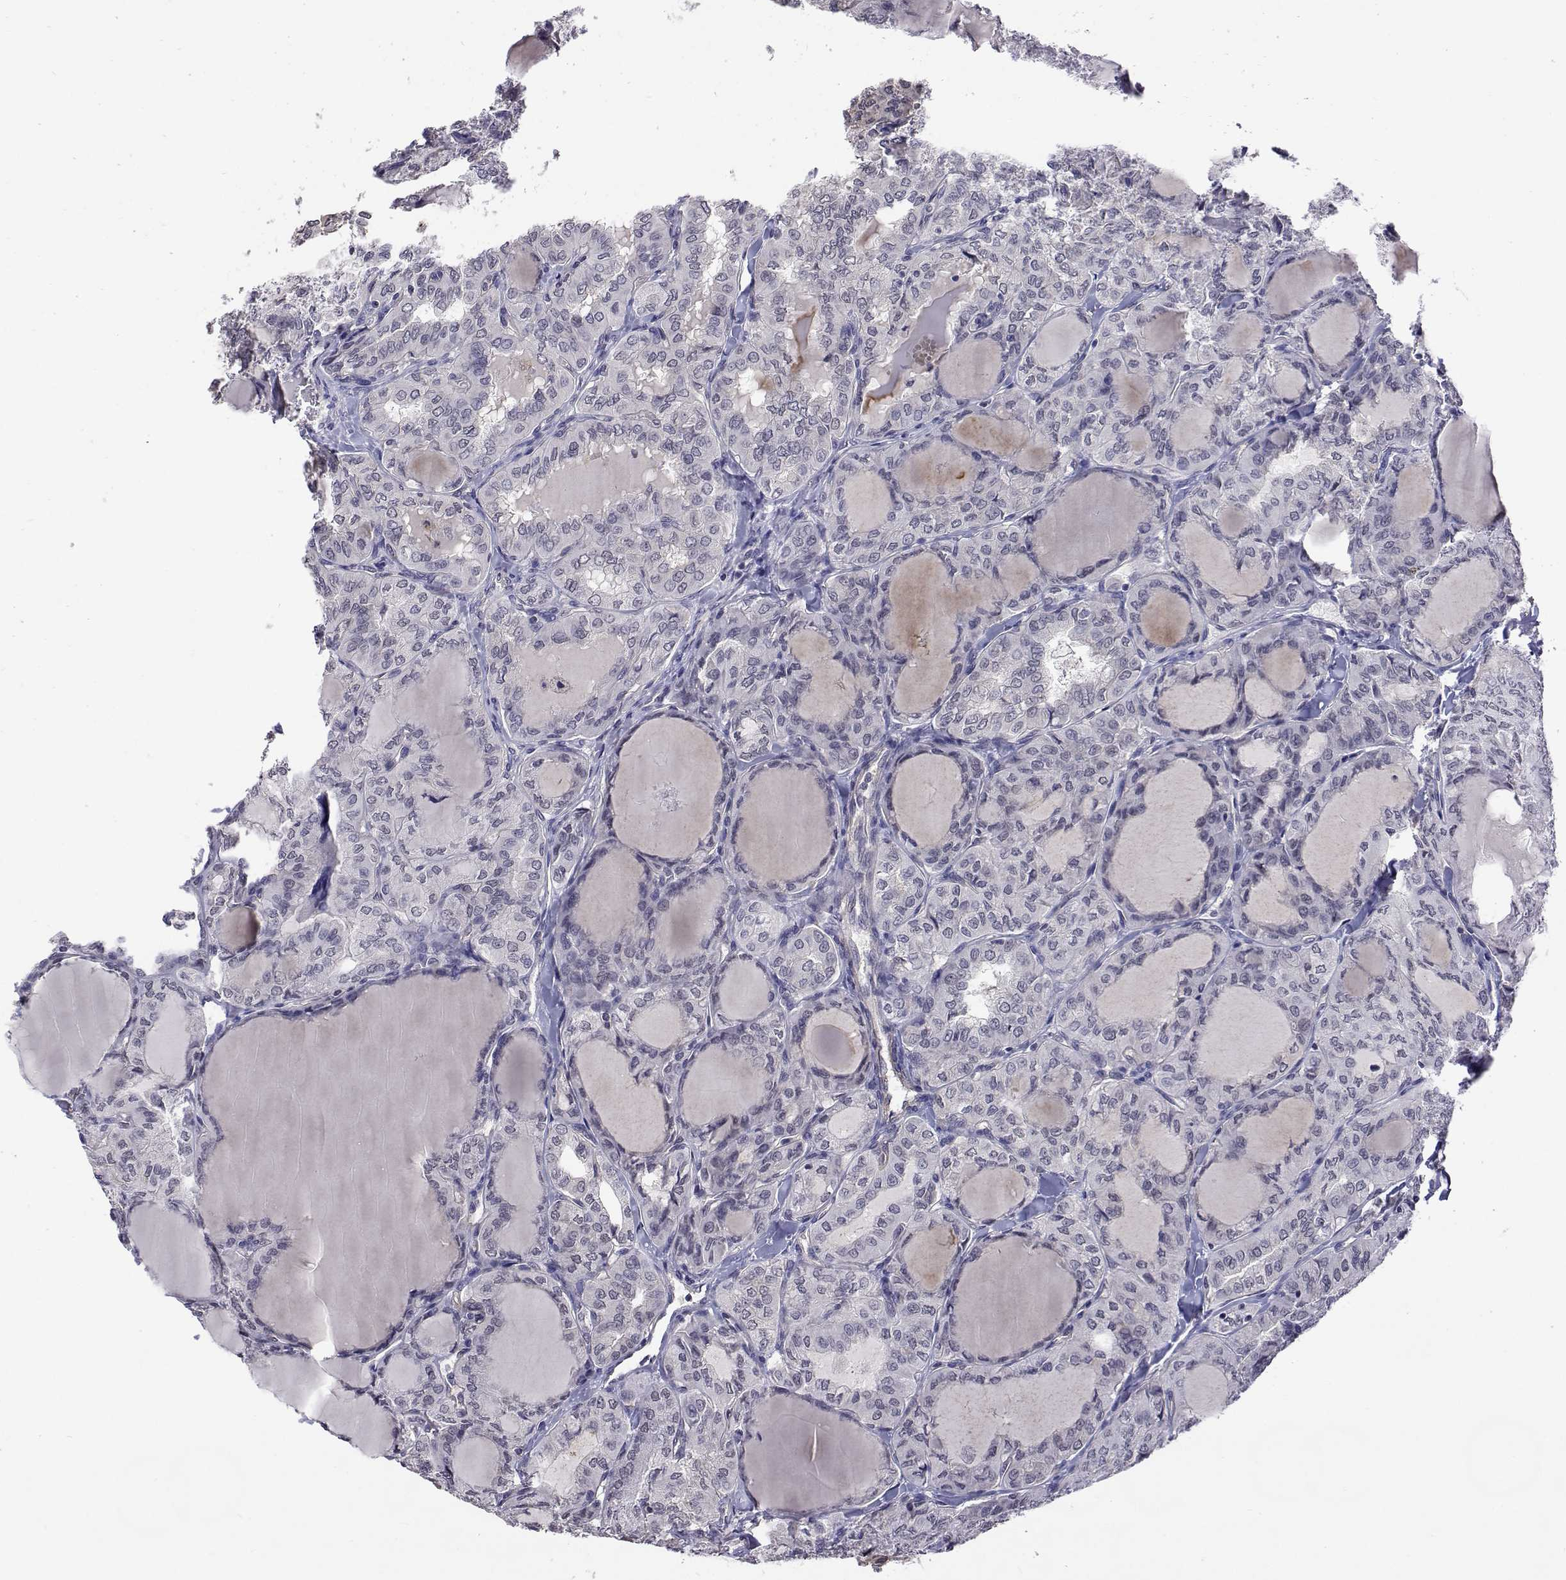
{"staining": {"intensity": "negative", "quantity": "none", "location": "none"}, "tissue": "thyroid cancer", "cell_type": "Tumor cells", "image_type": "cancer", "snomed": [{"axis": "morphology", "description": "Papillary adenocarcinoma, NOS"}, {"axis": "topography", "description": "Thyroid gland"}], "caption": "A photomicrograph of thyroid cancer stained for a protein demonstrates no brown staining in tumor cells.", "gene": "NHP2", "patient": {"sex": "male", "age": 20}}